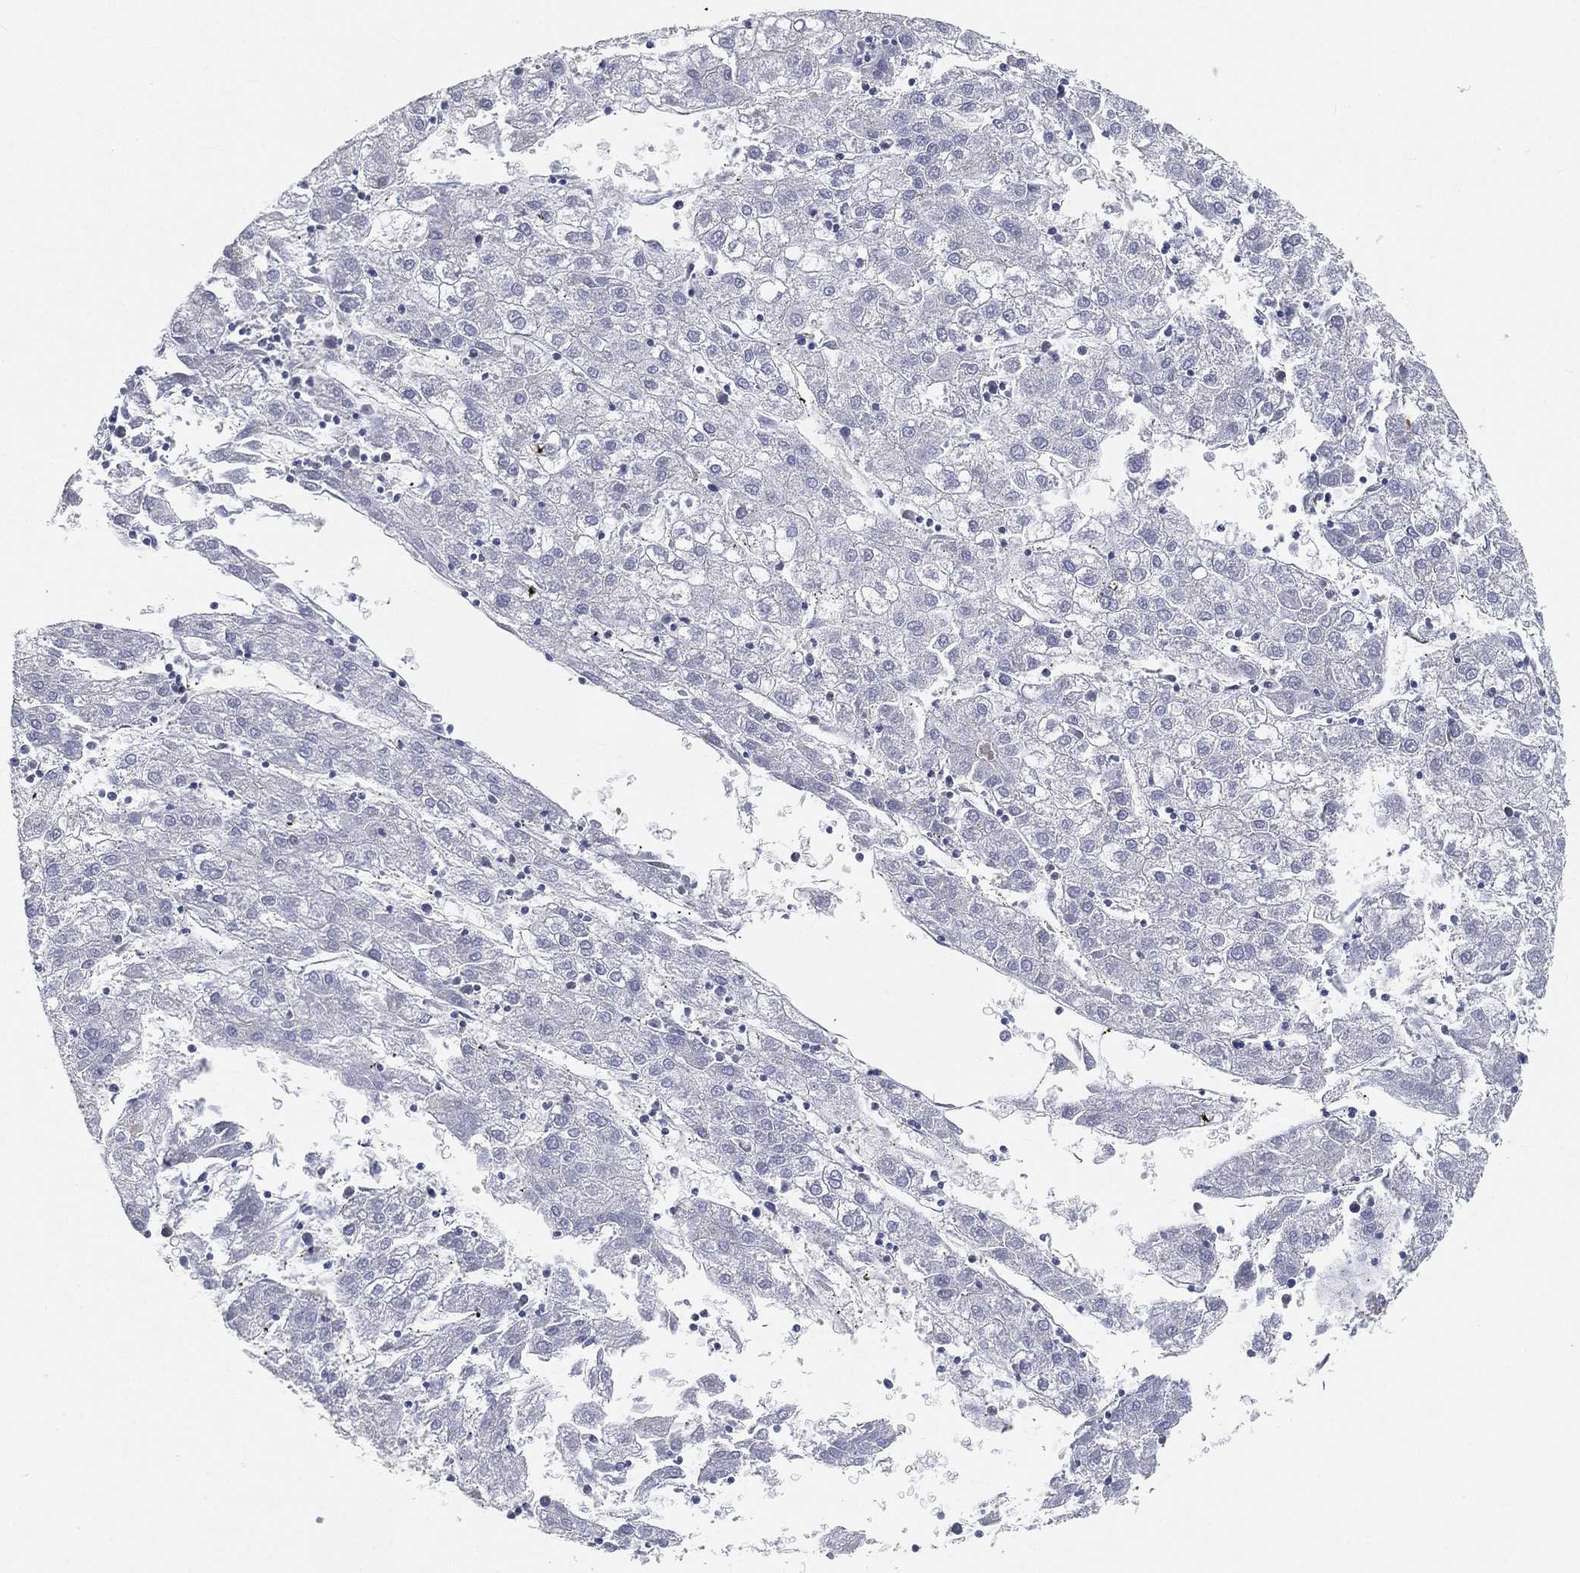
{"staining": {"intensity": "negative", "quantity": "none", "location": "none"}, "tissue": "liver cancer", "cell_type": "Tumor cells", "image_type": "cancer", "snomed": [{"axis": "morphology", "description": "Carcinoma, Hepatocellular, NOS"}, {"axis": "topography", "description": "Liver"}], "caption": "This is a image of IHC staining of hepatocellular carcinoma (liver), which shows no positivity in tumor cells.", "gene": "TMEM25", "patient": {"sex": "male", "age": 72}}